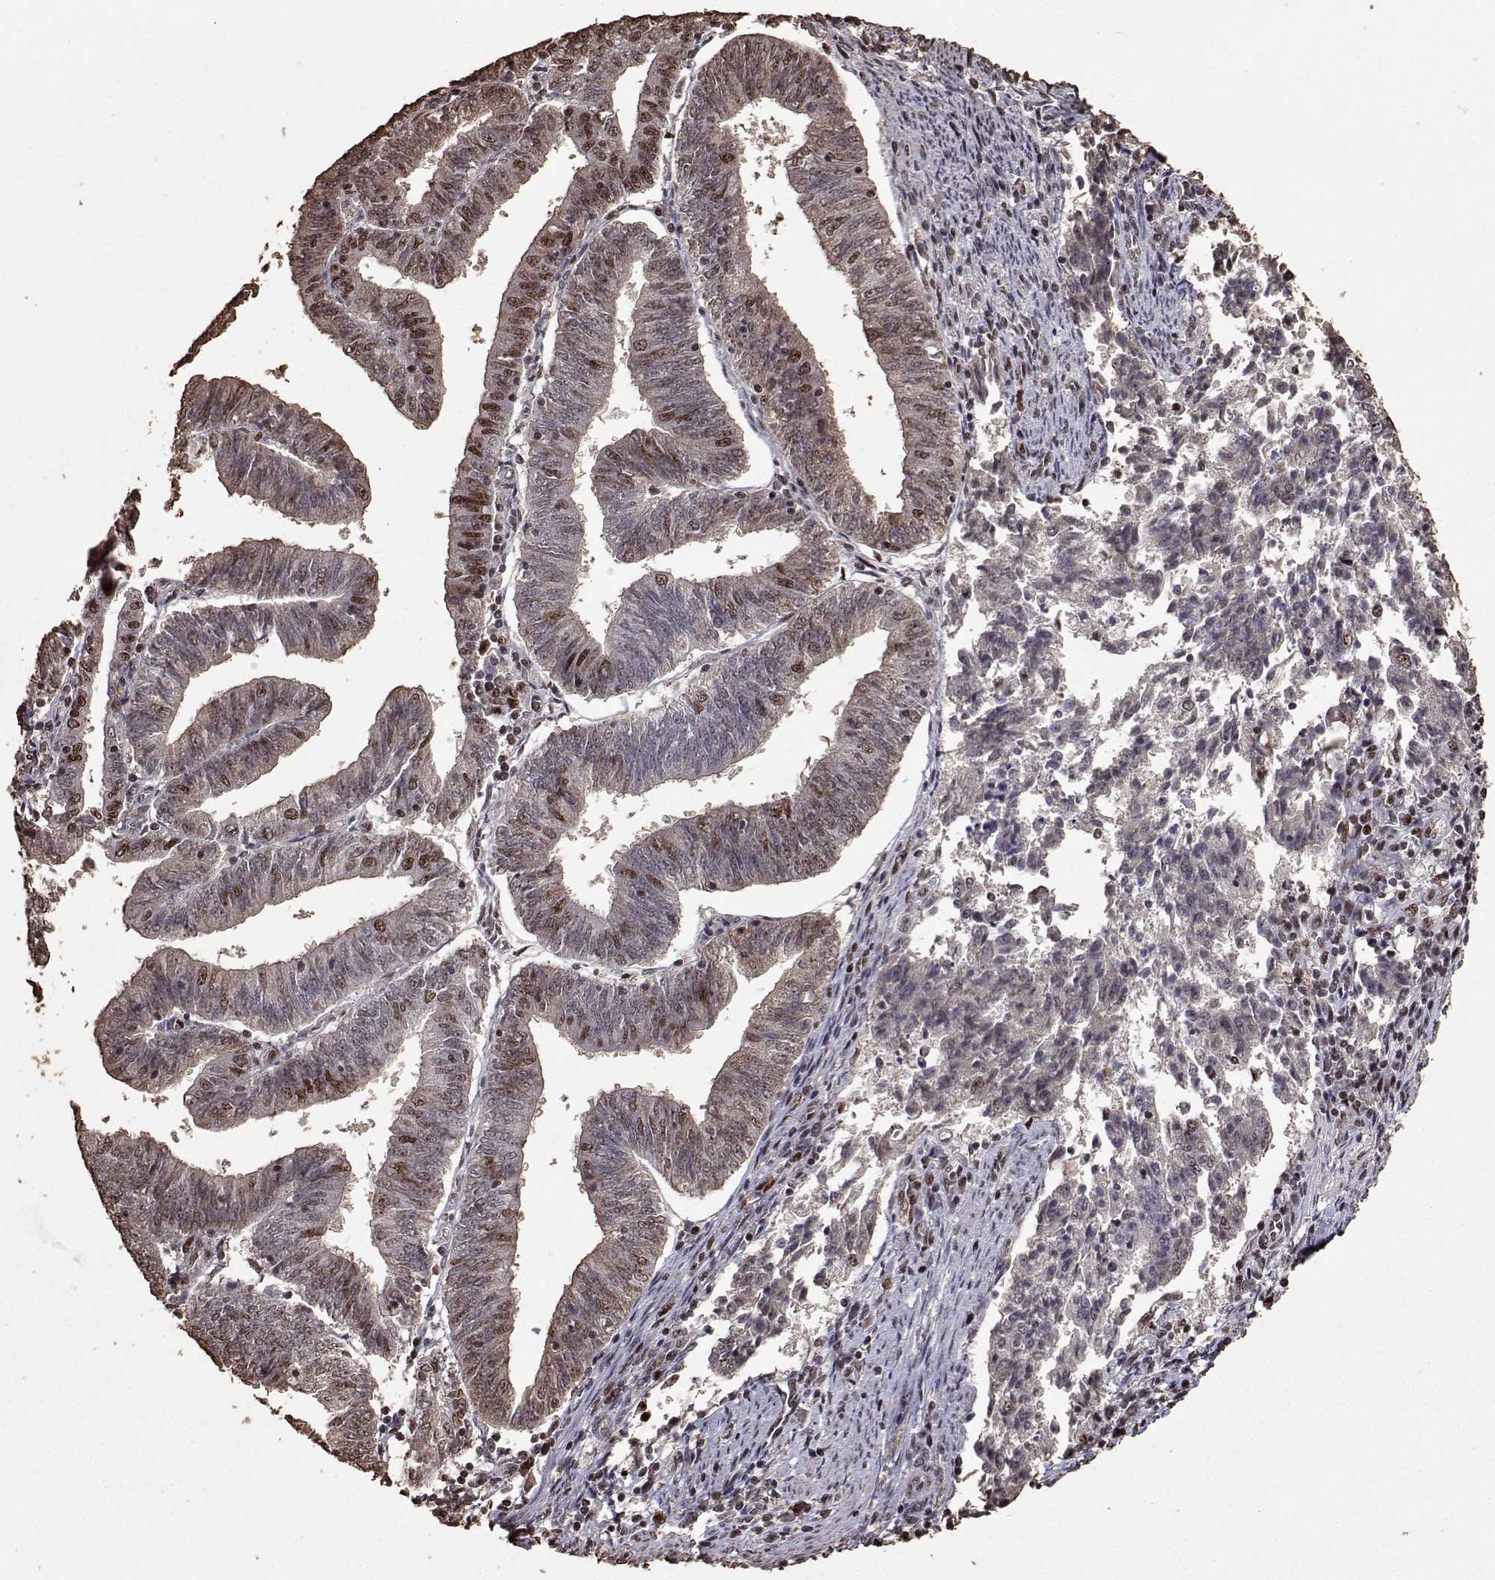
{"staining": {"intensity": "moderate", "quantity": "25%-75%", "location": "nuclear"}, "tissue": "endometrial cancer", "cell_type": "Tumor cells", "image_type": "cancer", "snomed": [{"axis": "morphology", "description": "Adenocarcinoma, NOS"}, {"axis": "topography", "description": "Endometrium"}], "caption": "A histopathology image of human endometrial cancer (adenocarcinoma) stained for a protein demonstrates moderate nuclear brown staining in tumor cells. The staining was performed using DAB, with brown indicating positive protein expression. Nuclei are stained blue with hematoxylin.", "gene": "TOE1", "patient": {"sex": "female", "age": 82}}